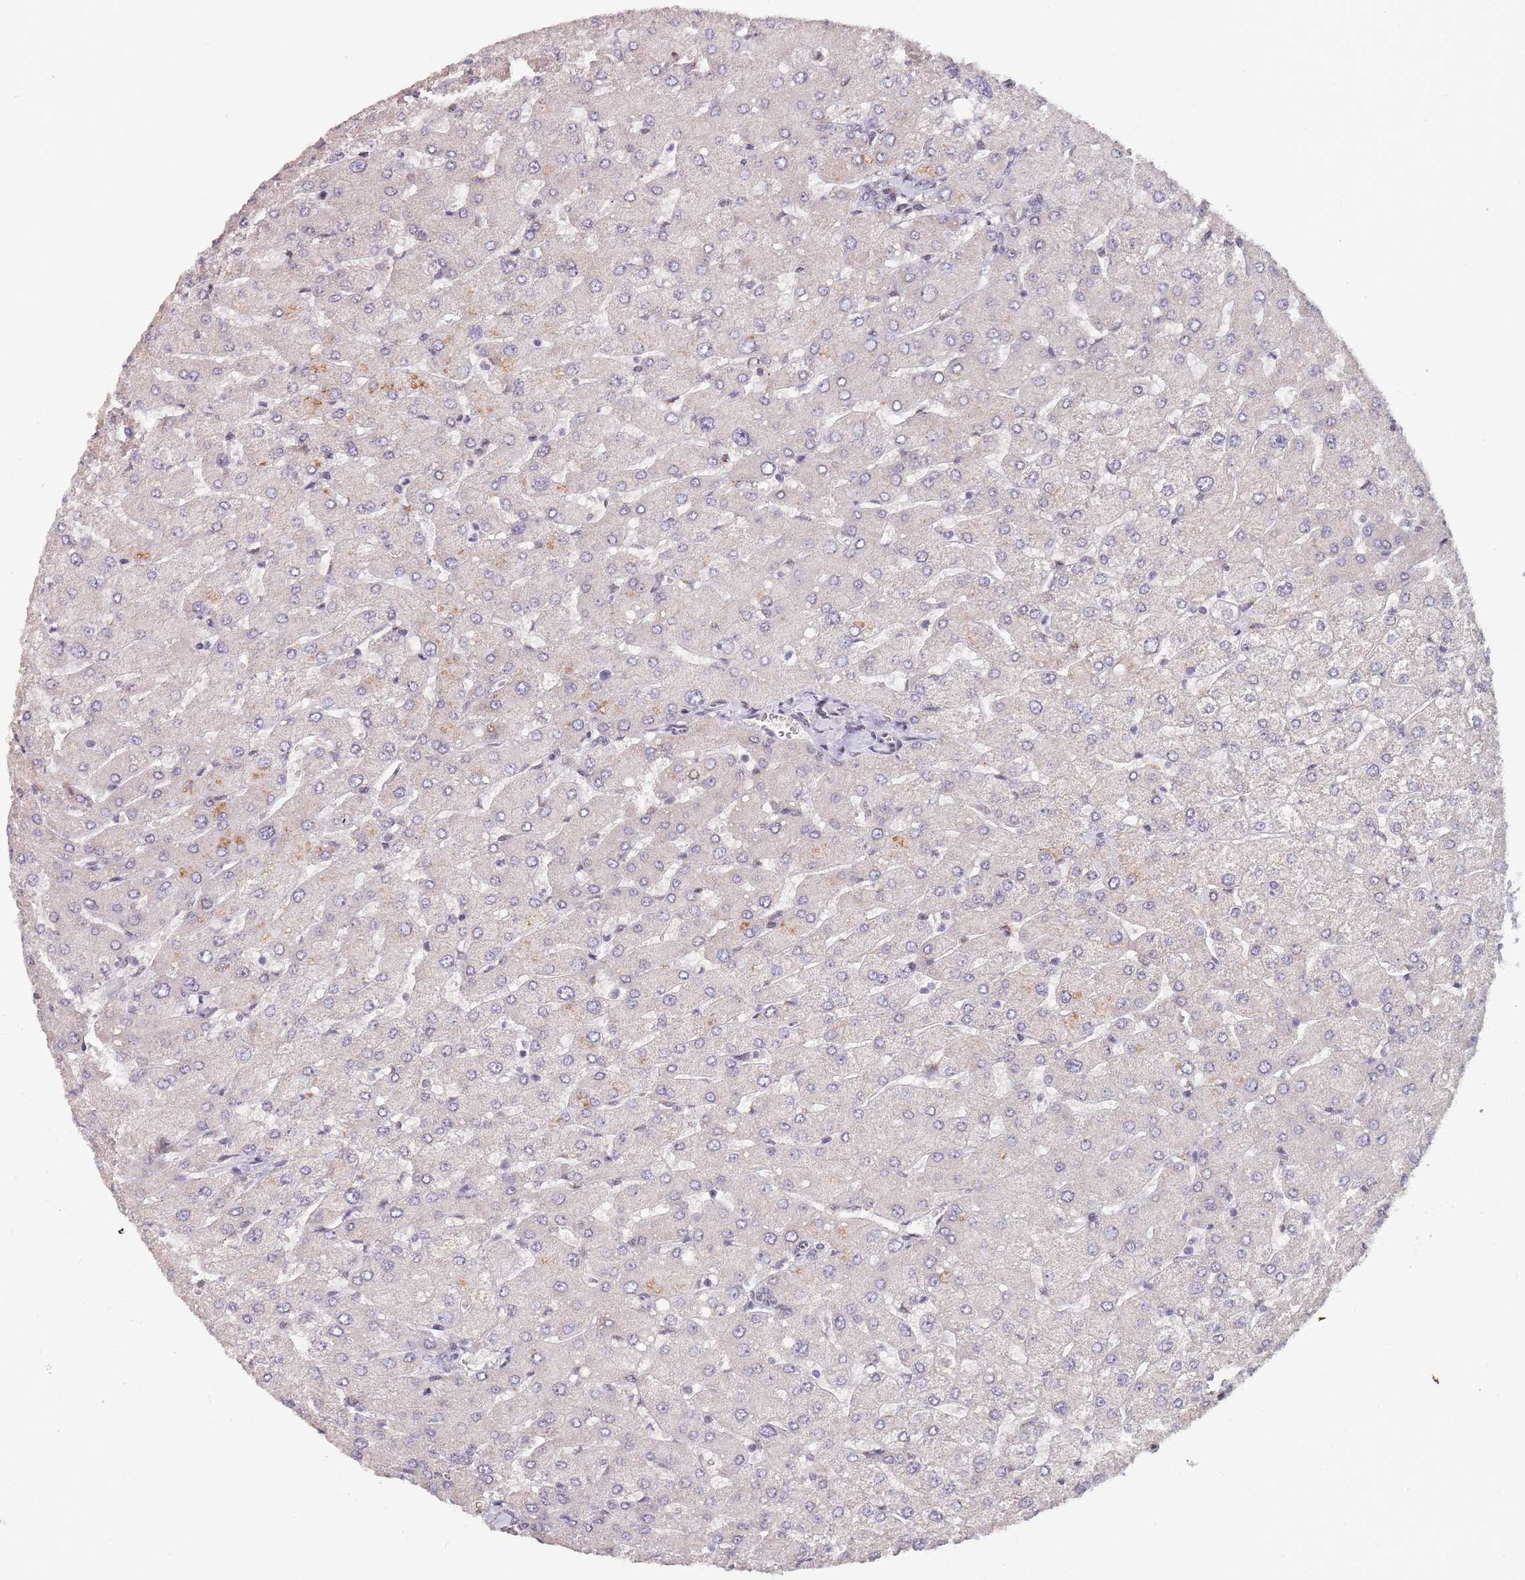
{"staining": {"intensity": "negative", "quantity": "none", "location": "none"}, "tissue": "liver", "cell_type": "Cholangiocytes", "image_type": "normal", "snomed": [{"axis": "morphology", "description": "Normal tissue, NOS"}, {"axis": "topography", "description": "Liver"}], "caption": "Immunohistochemistry (IHC) micrograph of unremarkable liver: human liver stained with DAB displays no significant protein expression in cholangiocytes.", "gene": "CIZ1", "patient": {"sex": "male", "age": 55}}